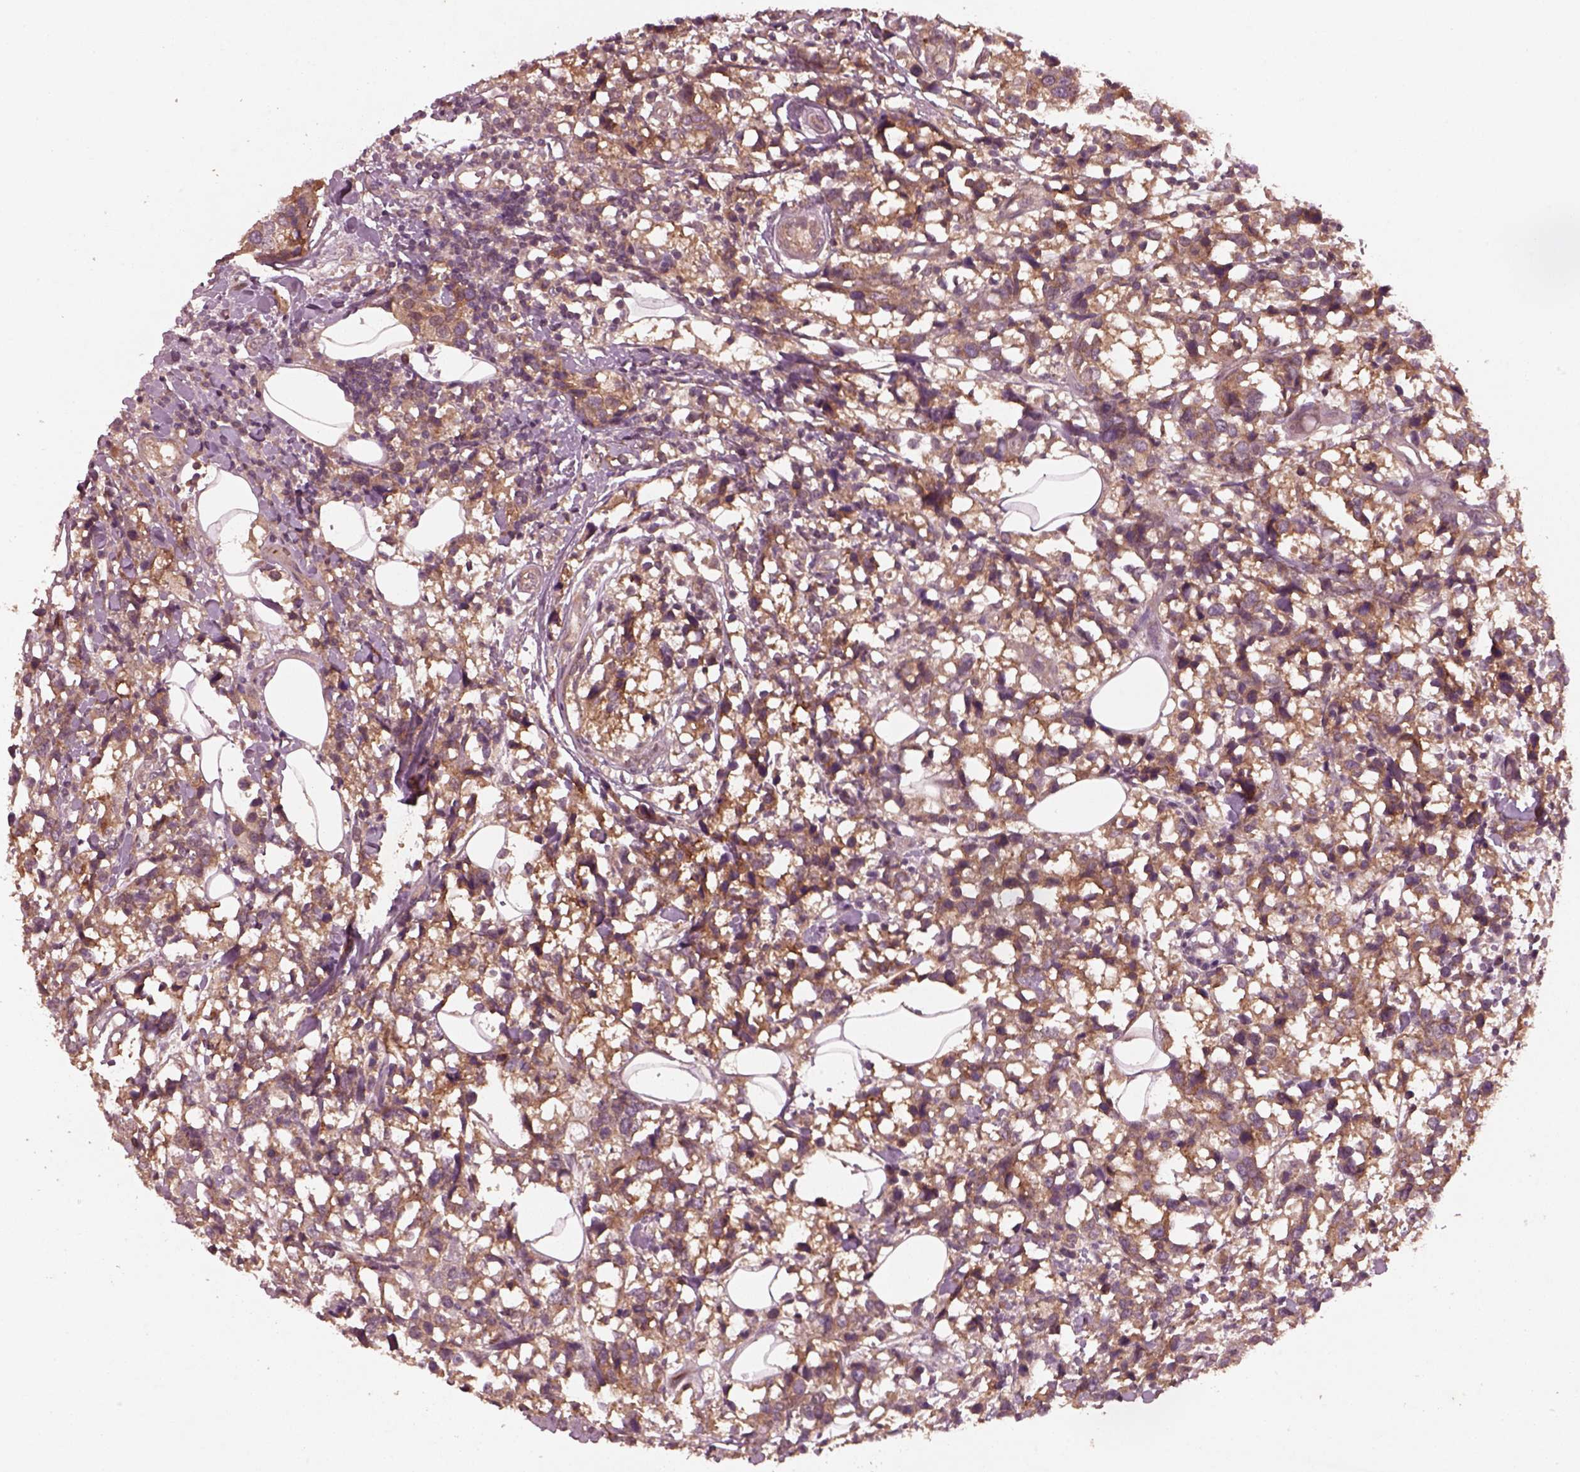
{"staining": {"intensity": "strong", "quantity": ">75%", "location": "cytoplasmic/membranous"}, "tissue": "breast cancer", "cell_type": "Tumor cells", "image_type": "cancer", "snomed": [{"axis": "morphology", "description": "Lobular carcinoma"}, {"axis": "topography", "description": "Breast"}], "caption": "Protein staining demonstrates strong cytoplasmic/membranous expression in approximately >75% of tumor cells in breast cancer (lobular carcinoma).", "gene": "FAM234A", "patient": {"sex": "female", "age": 59}}